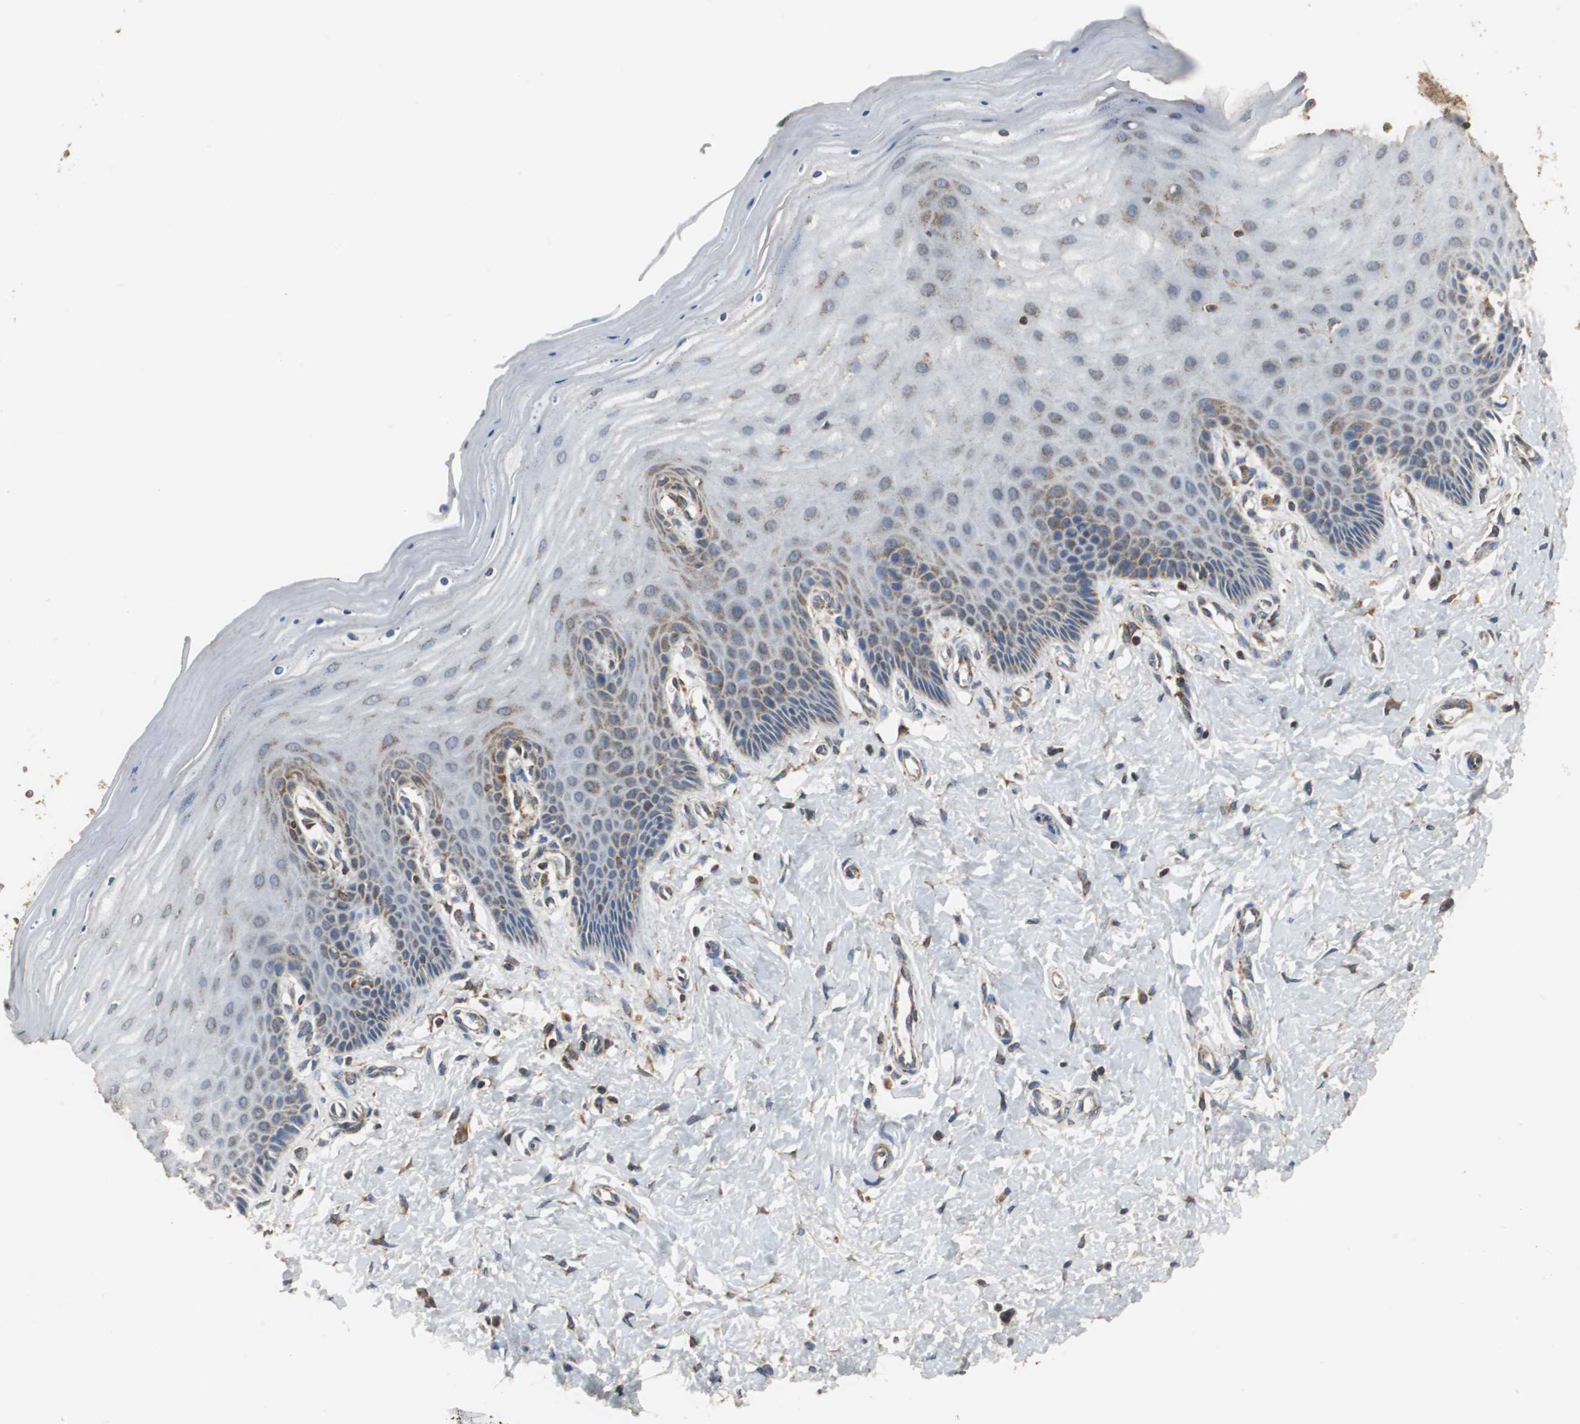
{"staining": {"intensity": "moderate", "quantity": "25%-75%", "location": "none"}, "tissue": "cervix", "cell_type": "Glandular cells", "image_type": "normal", "snomed": [{"axis": "morphology", "description": "Normal tissue, NOS"}, {"axis": "topography", "description": "Cervix"}], "caption": "Protein staining demonstrates moderate None staining in approximately 25%-75% of glandular cells in normal cervix.", "gene": "NNT", "patient": {"sex": "female", "age": 55}}